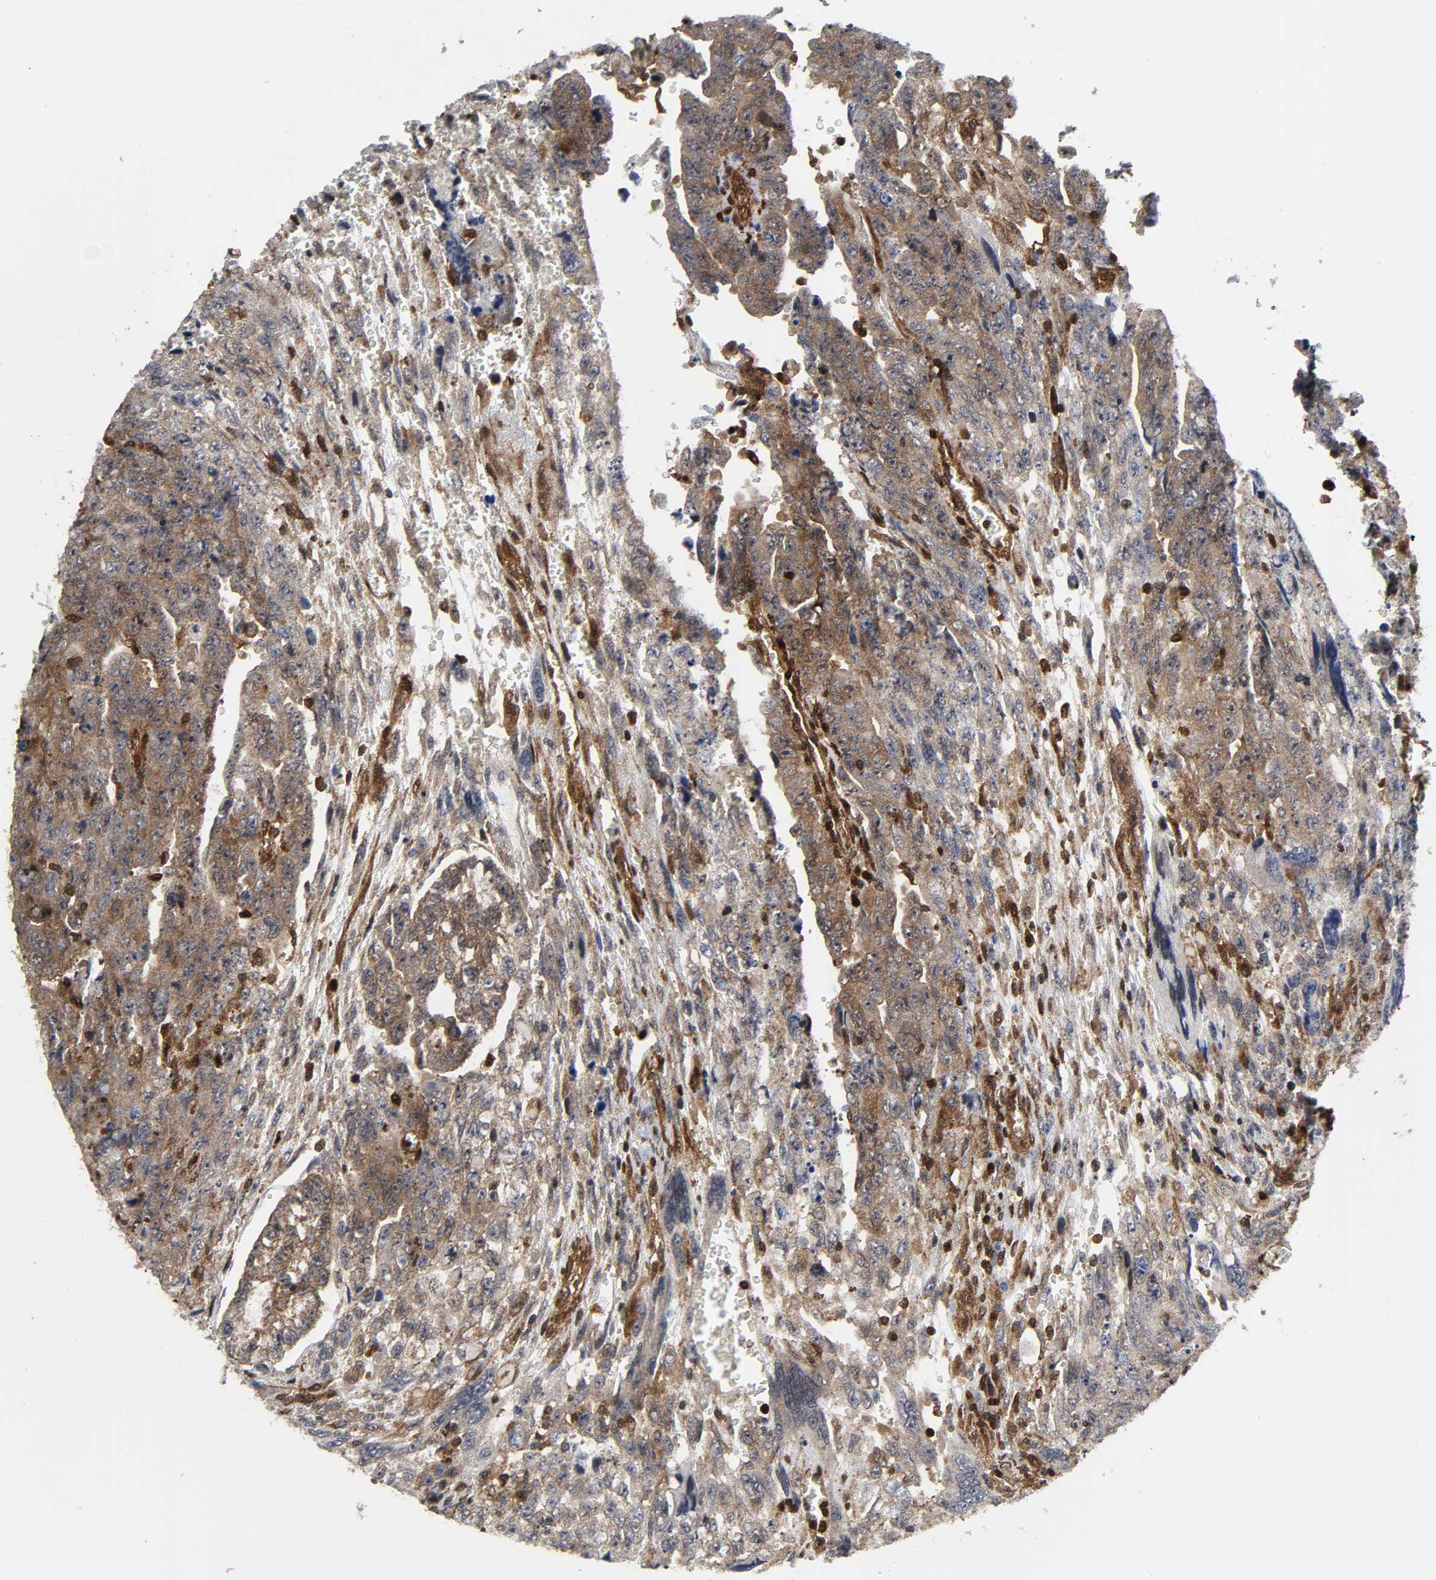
{"staining": {"intensity": "moderate", "quantity": ">75%", "location": "cytoplasmic/membranous"}, "tissue": "testis cancer", "cell_type": "Tumor cells", "image_type": "cancer", "snomed": [{"axis": "morphology", "description": "Carcinoma, Embryonal, NOS"}, {"axis": "topography", "description": "Testis"}], "caption": "This image reveals IHC staining of human testis embryonal carcinoma, with medium moderate cytoplasmic/membranous staining in about >75% of tumor cells.", "gene": "MAPK1", "patient": {"sex": "male", "age": 28}}